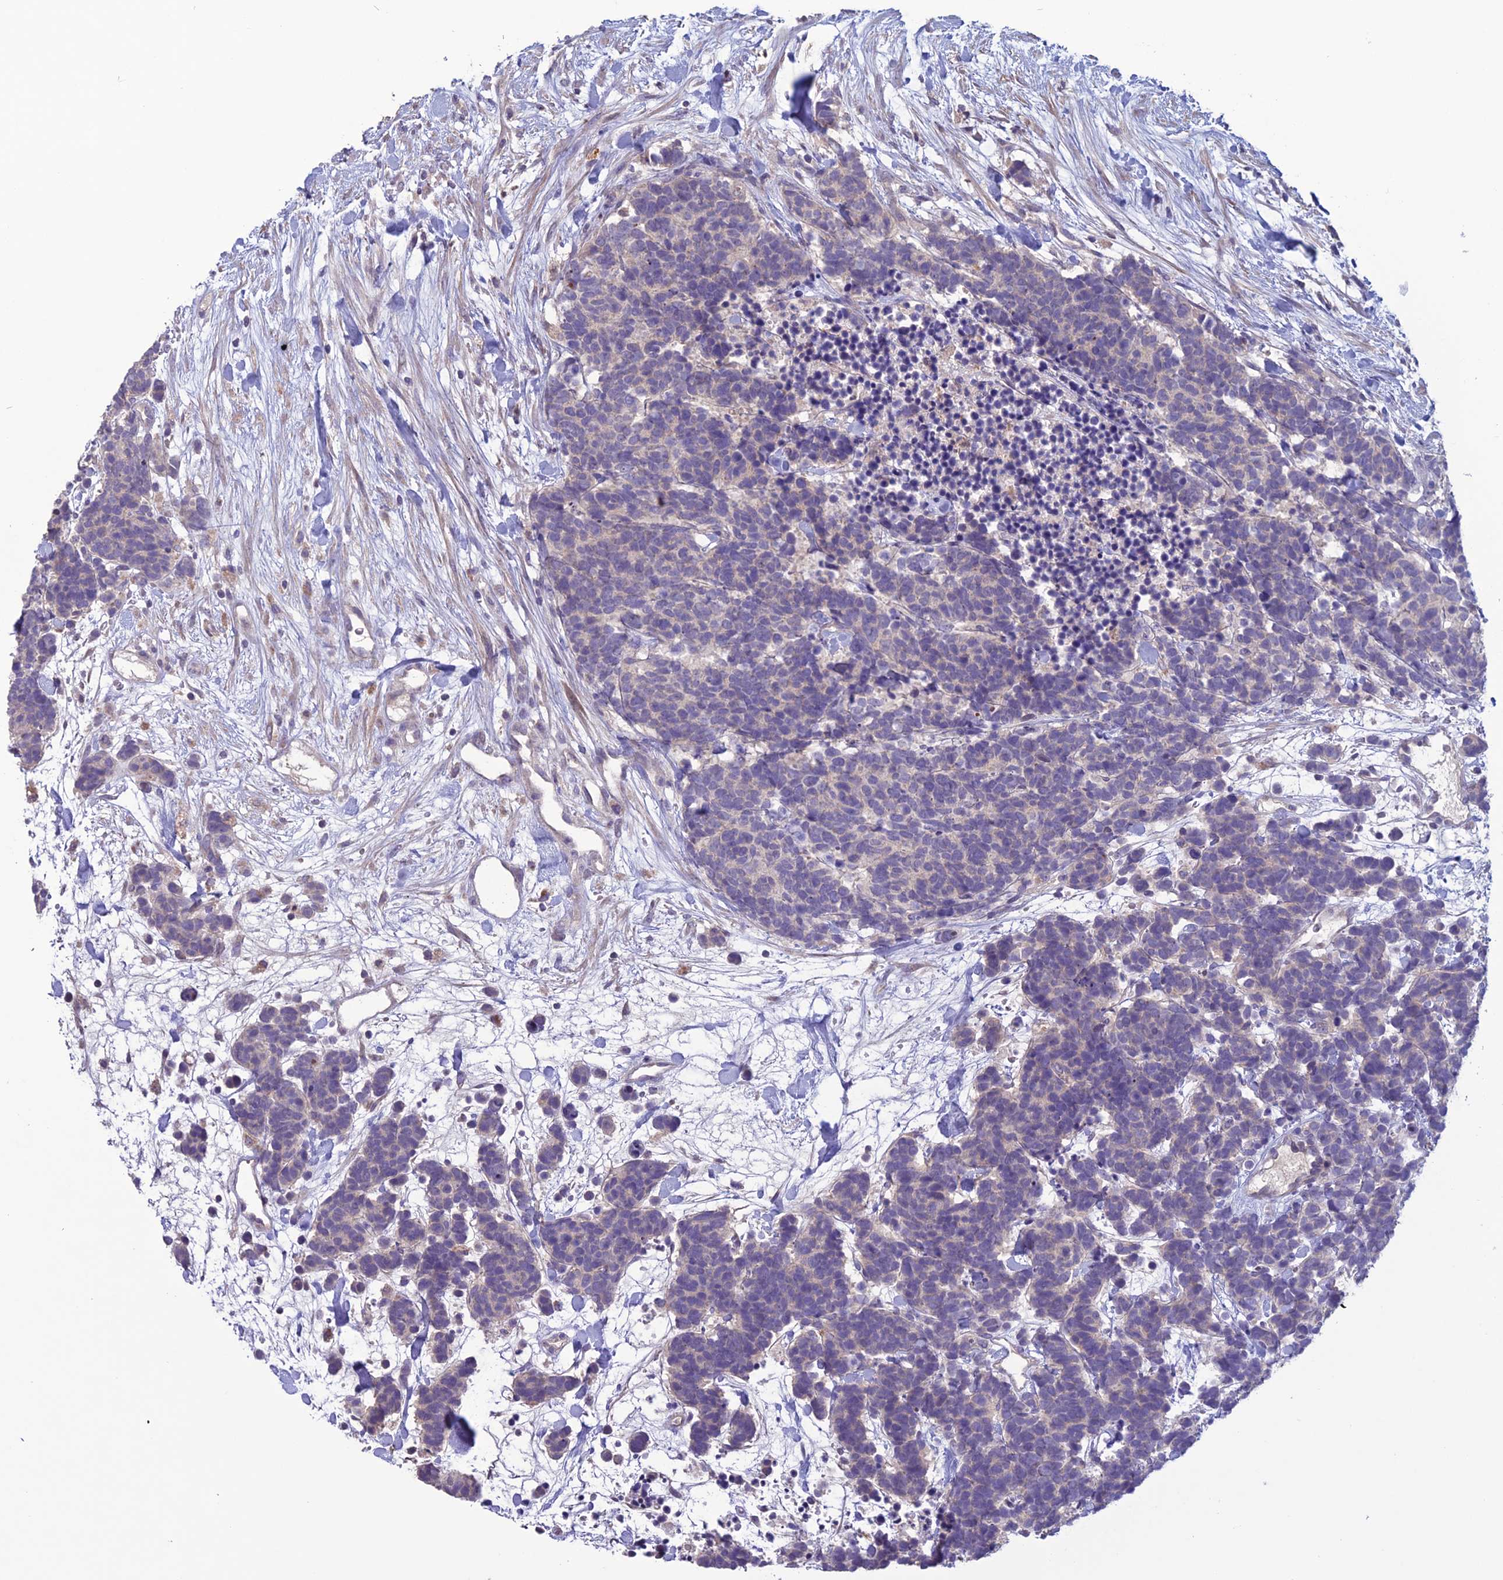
{"staining": {"intensity": "negative", "quantity": "none", "location": "none"}, "tissue": "carcinoid", "cell_type": "Tumor cells", "image_type": "cancer", "snomed": [{"axis": "morphology", "description": "Carcinoma, NOS"}, {"axis": "morphology", "description": "Carcinoid, malignant, NOS"}, {"axis": "topography", "description": "Prostate"}], "caption": "Immunohistochemistry (IHC) micrograph of neoplastic tissue: carcinoid stained with DAB exhibits no significant protein staining in tumor cells.", "gene": "C2orf76", "patient": {"sex": "male", "age": 57}}